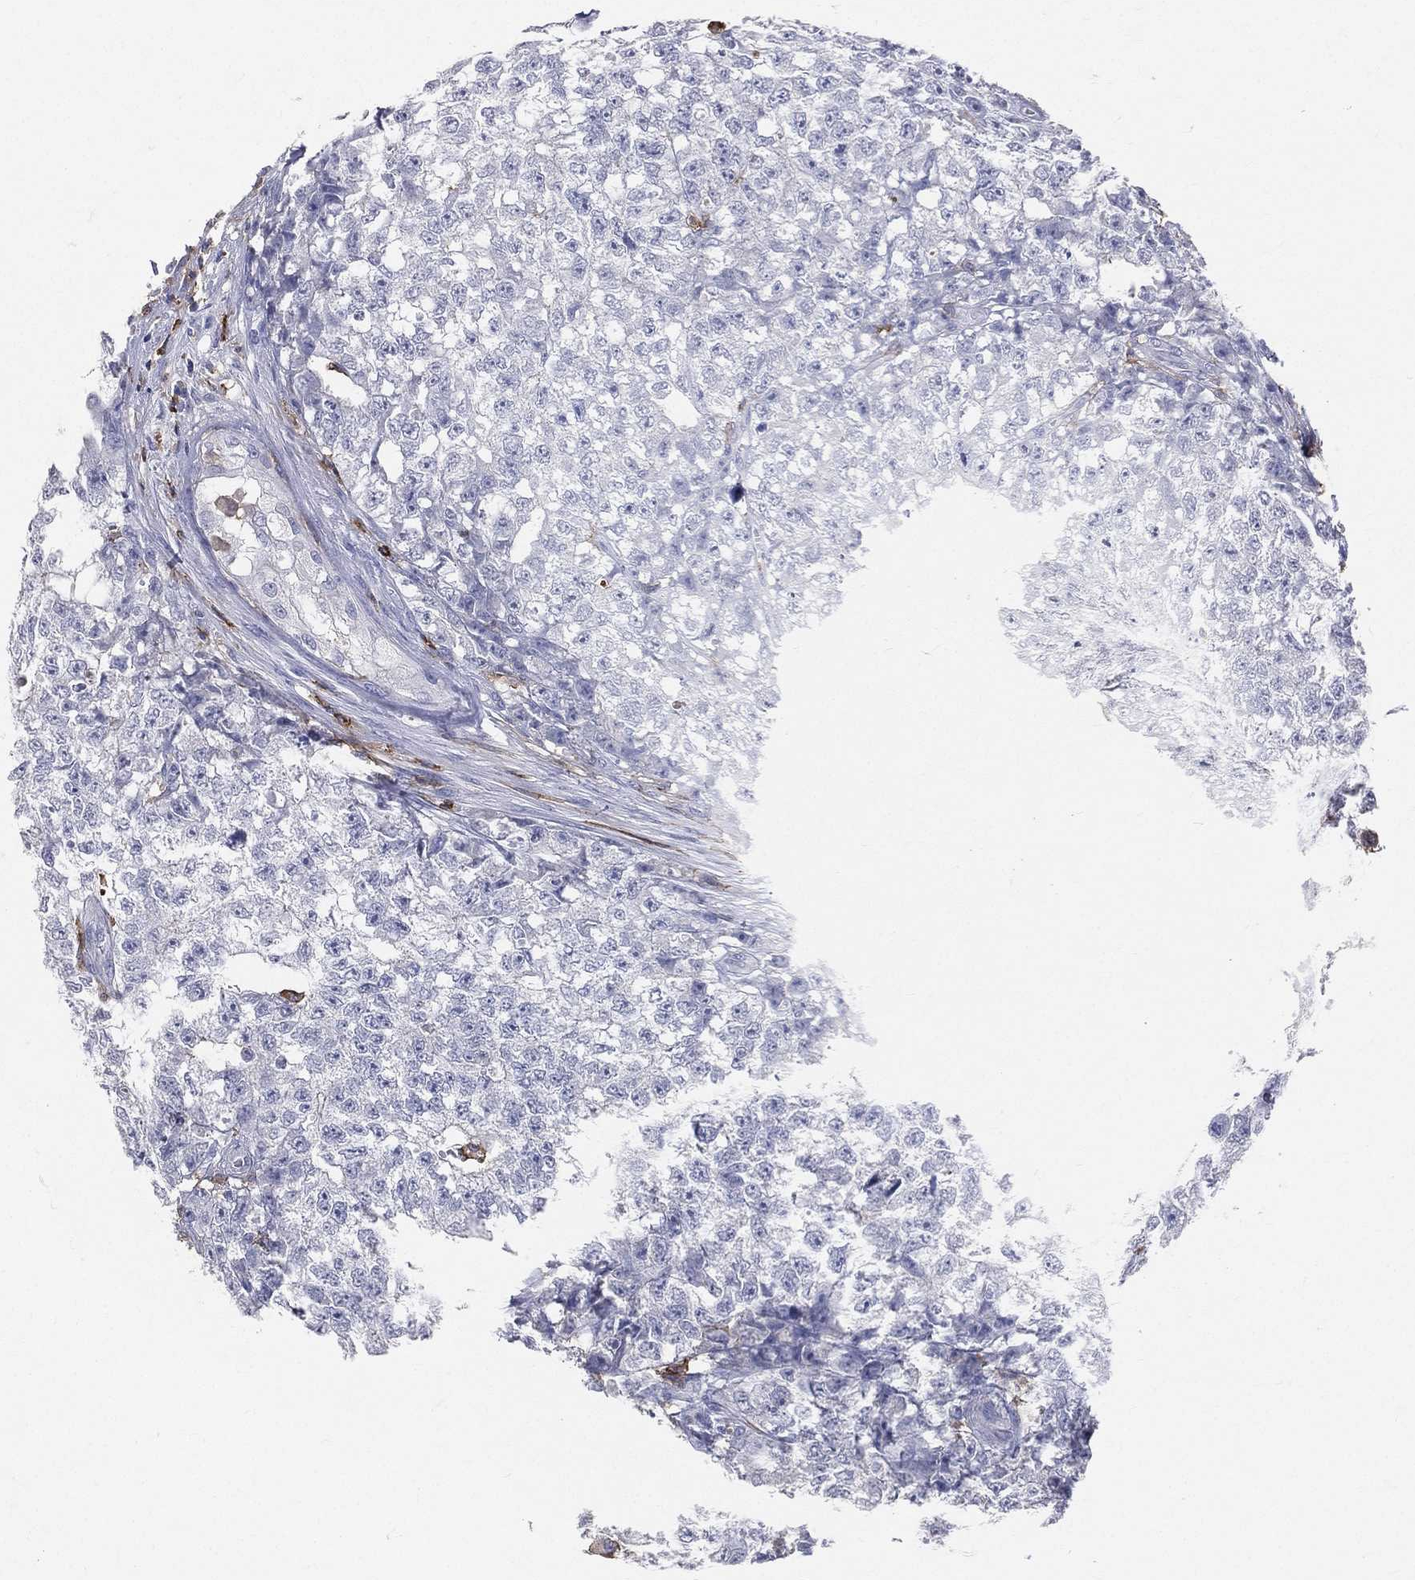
{"staining": {"intensity": "negative", "quantity": "none", "location": "none"}, "tissue": "testis cancer", "cell_type": "Tumor cells", "image_type": "cancer", "snomed": [{"axis": "morphology", "description": "Seminoma, NOS"}, {"axis": "morphology", "description": "Carcinoma, Embryonal, NOS"}, {"axis": "topography", "description": "Testis"}], "caption": "Immunohistochemistry of testis seminoma displays no expression in tumor cells. (DAB (3,3'-diaminobenzidine) IHC with hematoxylin counter stain).", "gene": "CD33", "patient": {"sex": "male", "age": 22}}